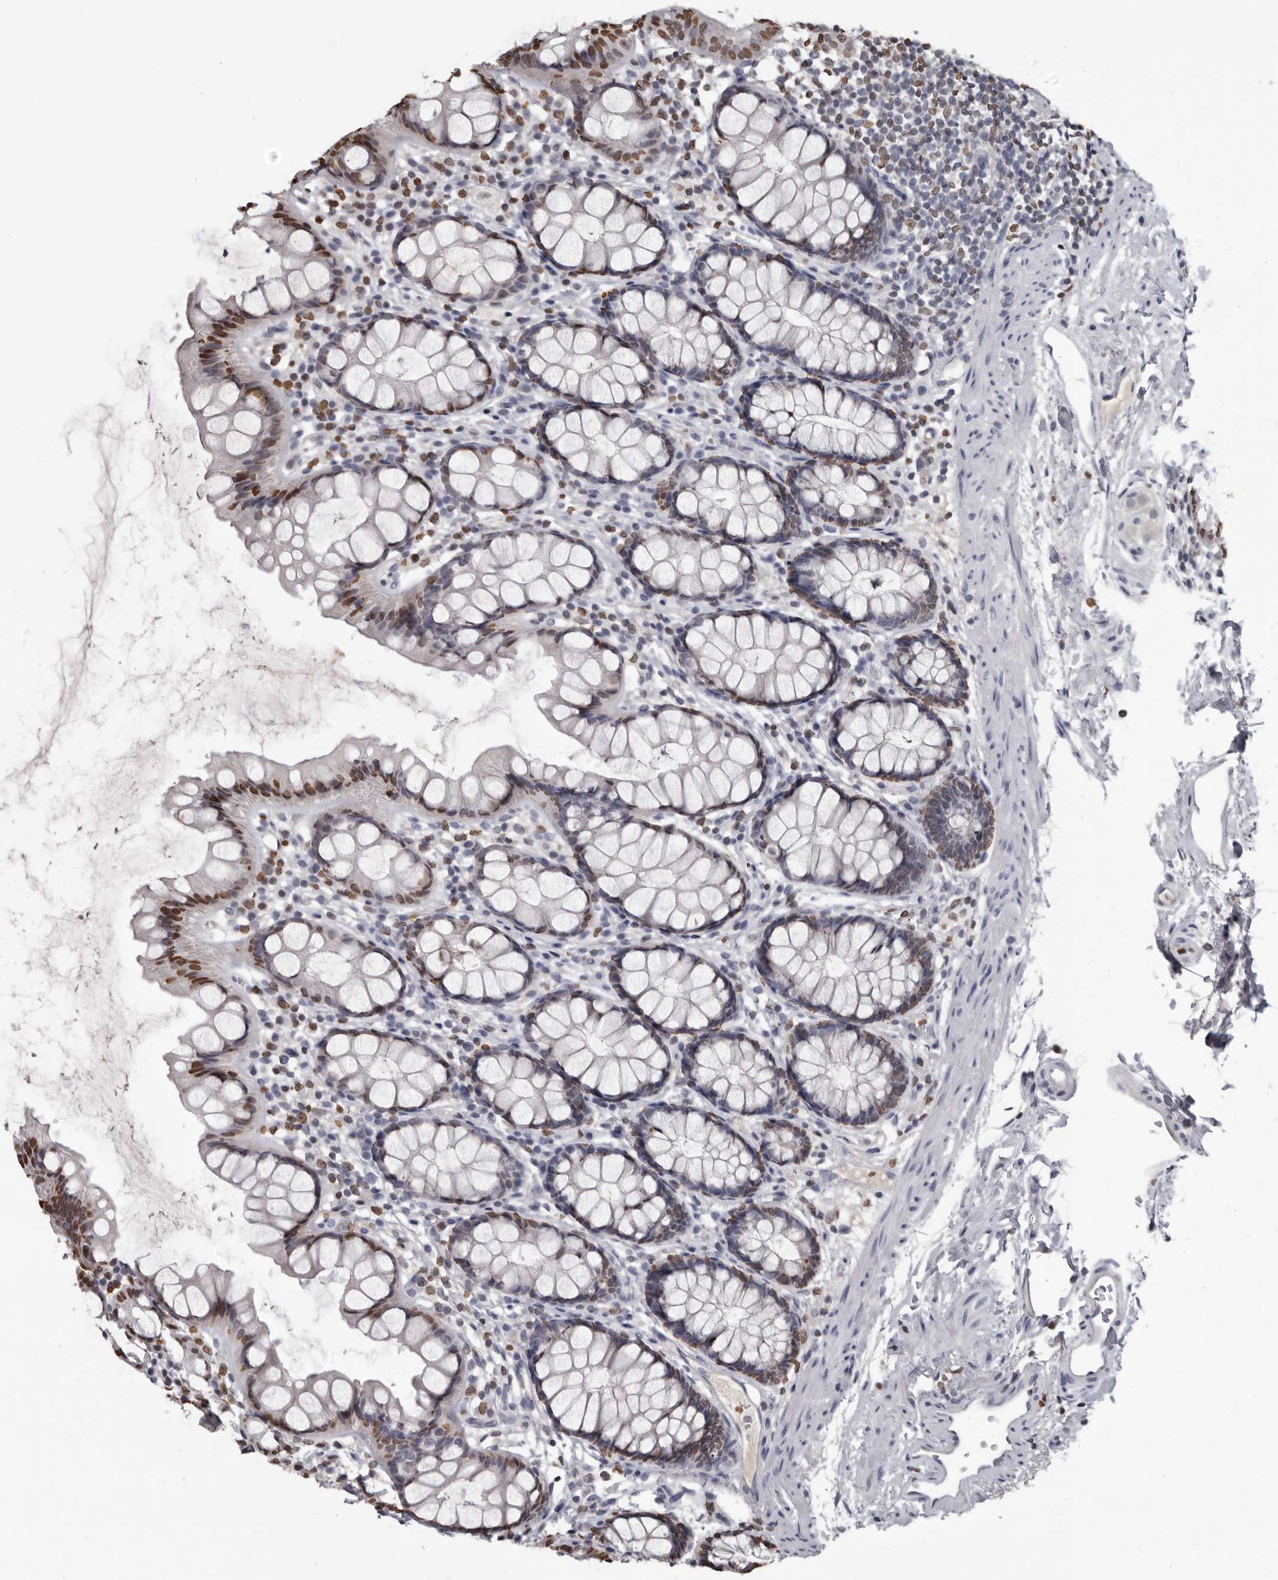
{"staining": {"intensity": "moderate", "quantity": "25%-75%", "location": "nuclear"}, "tissue": "rectum", "cell_type": "Glandular cells", "image_type": "normal", "snomed": [{"axis": "morphology", "description": "Normal tissue, NOS"}, {"axis": "topography", "description": "Rectum"}], "caption": "Immunohistochemistry of unremarkable rectum reveals medium levels of moderate nuclear expression in approximately 25%-75% of glandular cells. The protein of interest is shown in brown color, while the nuclei are stained blue.", "gene": "AHR", "patient": {"sex": "female", "age": 65}}